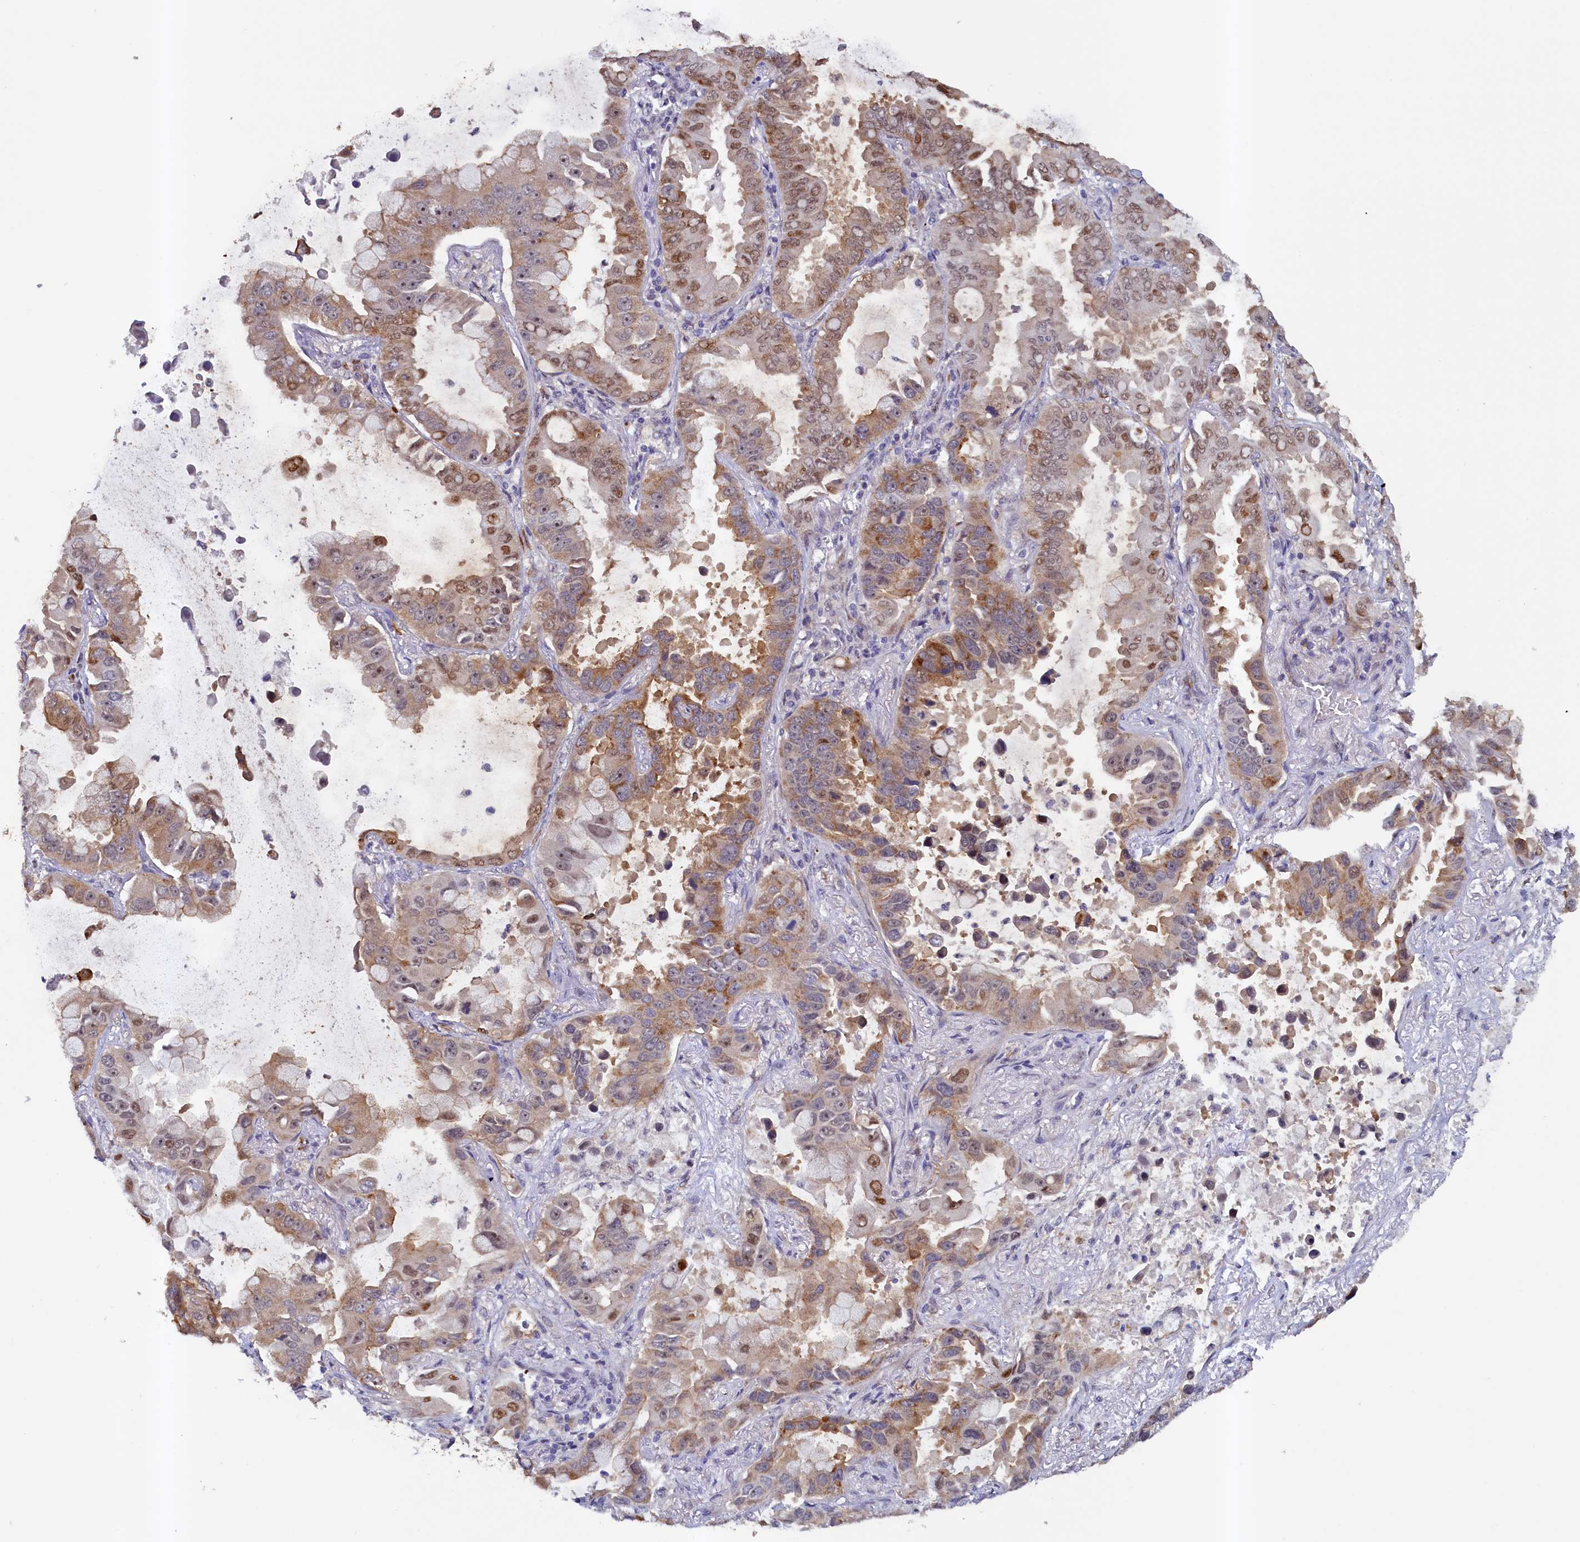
{"staining": {"intensity": "moderate", "quantity": ">75%", "location": "cytoplasmic/membranous,nuclear"}, "tissue": "lung cancer", "cell_type": "Tumor cells", "image_type": "cancer", "snomed": [{"axis": "morphology", "description": "Adenocarcinoma, NOS"}, {"axis": "topography", "description": "Lung"}], "caption": "A brown stain highlights moderate cytoplasmic/membranous and nuclear staining of a protein in human lung cancer tumor cells. (Brightfield microscopy of DAB IHC at high magnification).", "gene": "PACSIN3", "patient": {"sex": "male", "age": 64}}